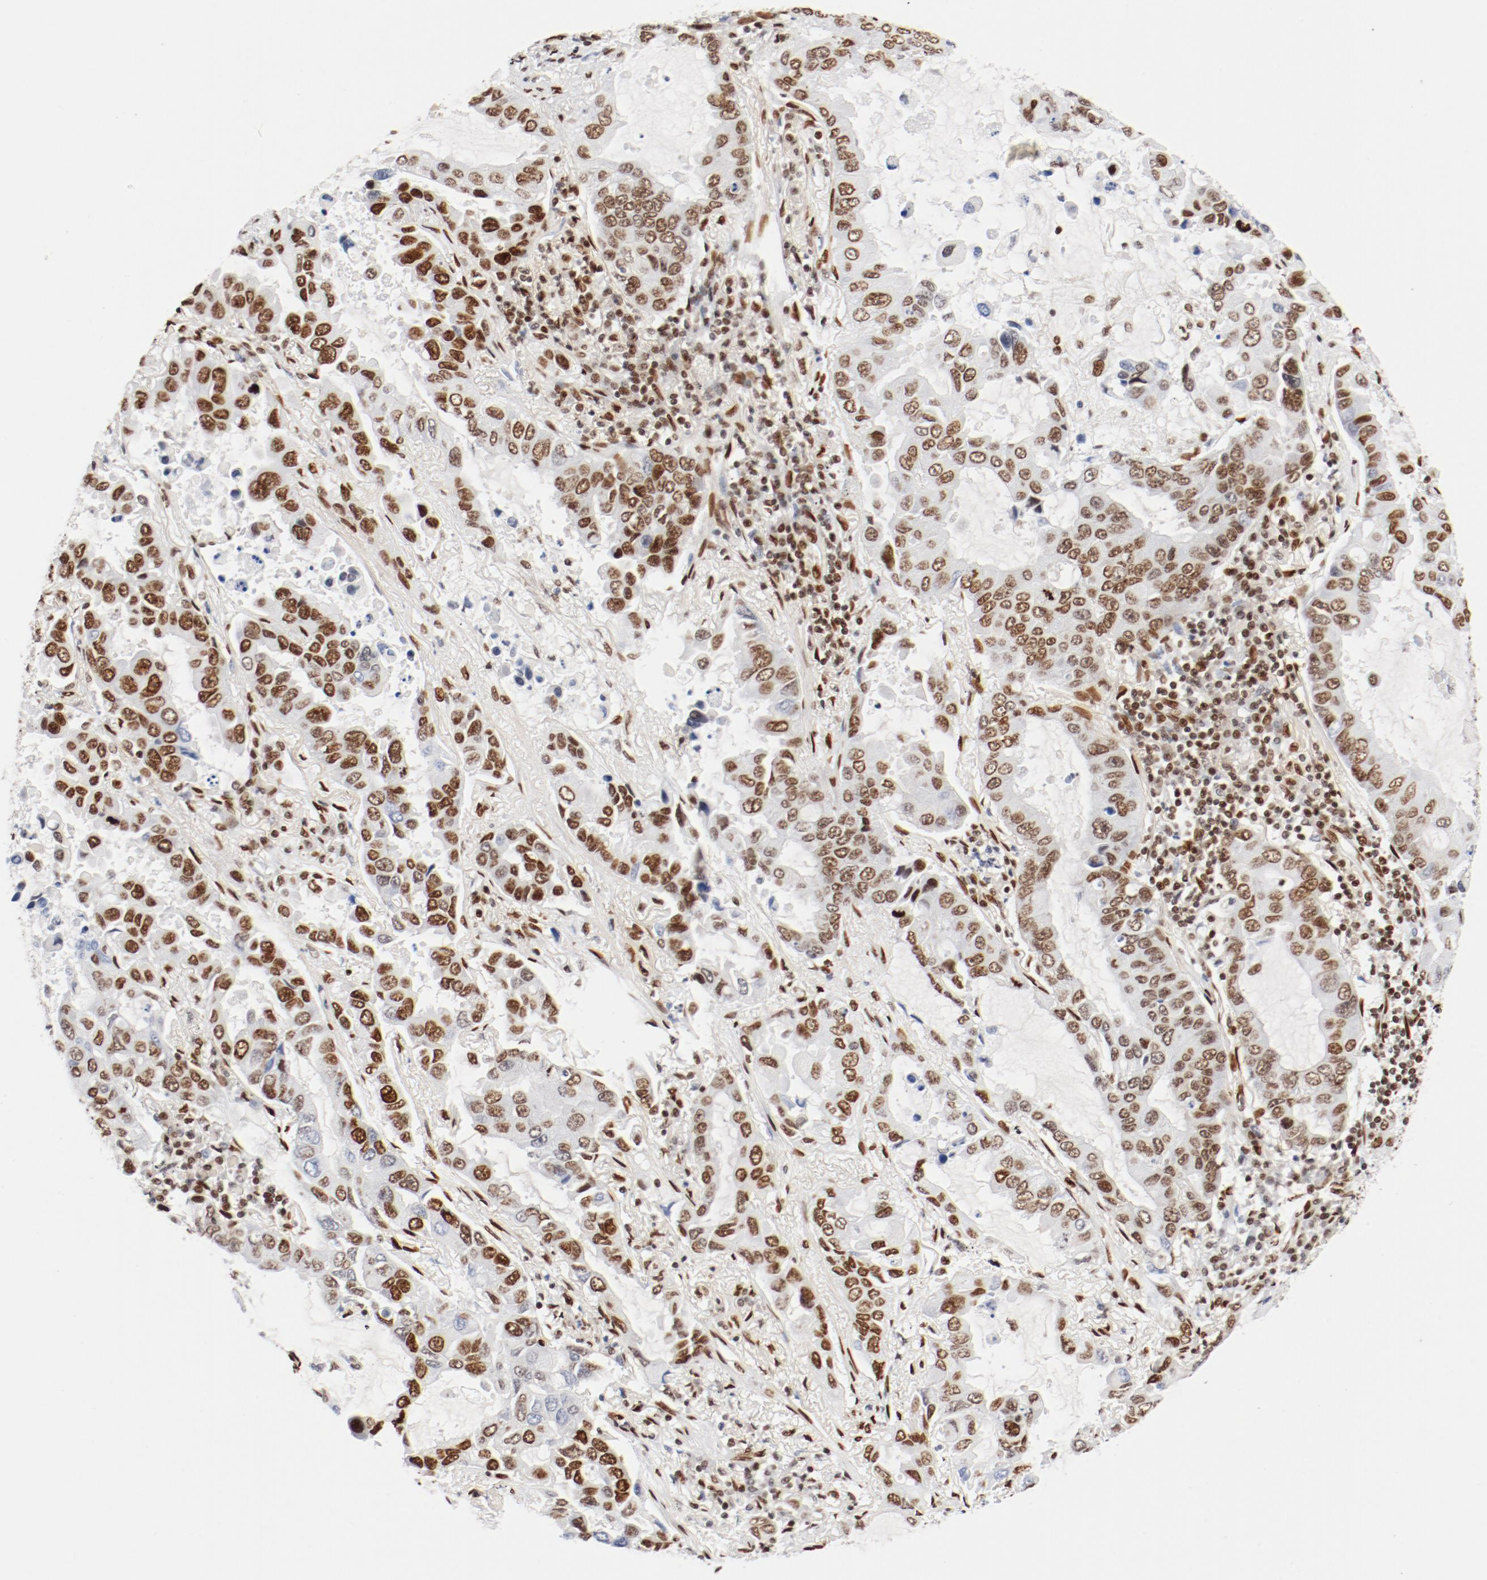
{"staining": {"intensity": "moderate", "quantity": ">75%", "location": "nuclear"}, "tissue": "lung cancer", "cell_type": "Tumor cells", "image_type": "cancer", "snomed": [{"axis": "morphology", "description": "Adenocarcinoma, NOS"}, {"axis": "topography", "description": "Lung"}], "caption": "Protein analysis of lung cancer (adenocarcinoma) tissue demonstrates moderate nuclear staining in approximately >75% of tumor cells. (DAB = brown stain, brightfield microscopy at high magnification).", "gene": "CTBP1", "patient": {"sex": "male", "age": 64}}